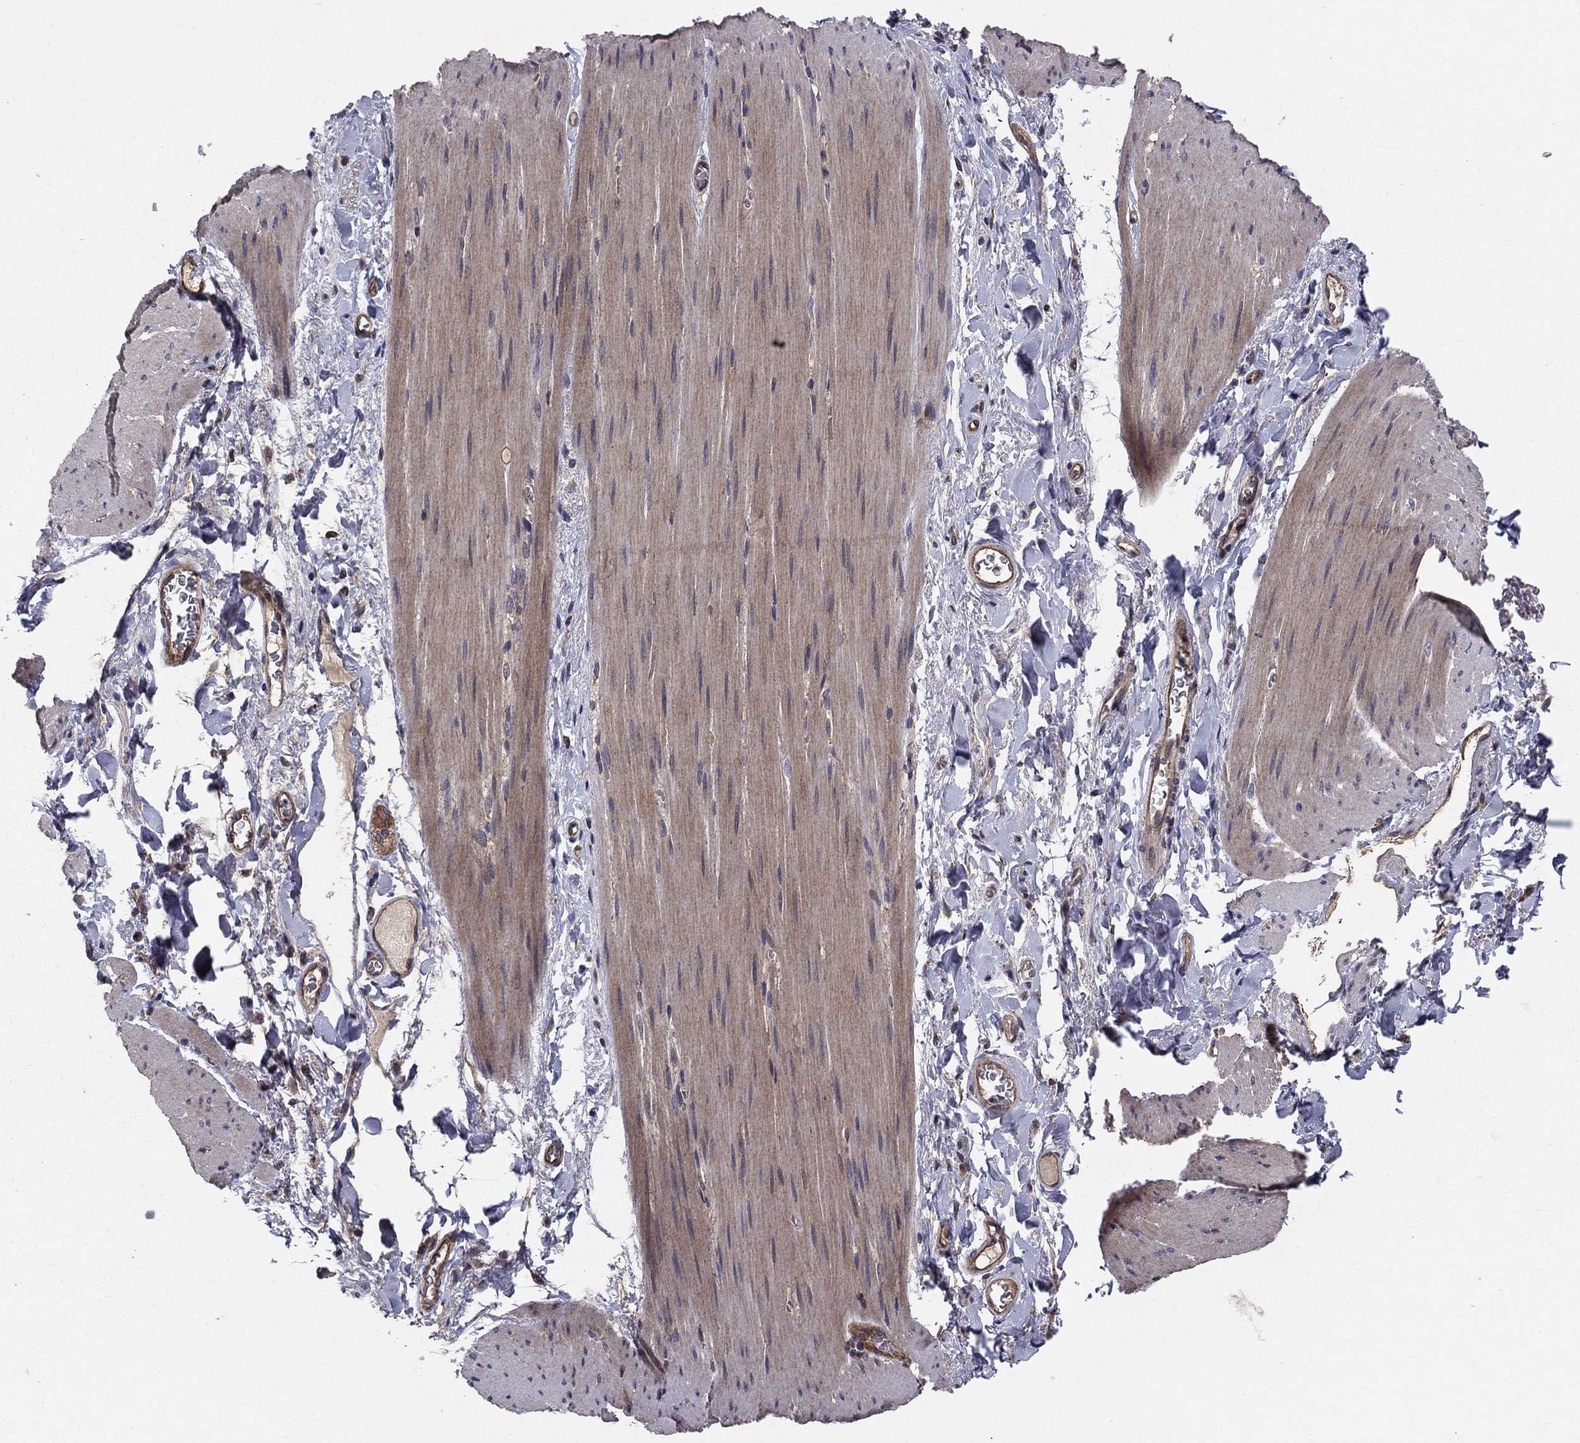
{"staining": {"intensity": "negative", "quantity": "none", "location": "none"}, "tissue": "soft tissue", "cell_type": "Fibroblasts", "image_type": "normal", "snomed": [{"axis": "morphology", "description": "Normal tissue, NOS"}, {"axis": "topography", "description": "Smooth muscle"}, {"axis": "topography", "description": "Duodenum"}, {"axis": "topography", "description": "Peripheral nerve tissue"}], "caption": "Soft tissue stained for a protein using IHC shows no staining fibroblasts.", "gene": "BABAM2", "patient": {"sex": "female", "age": 61}}